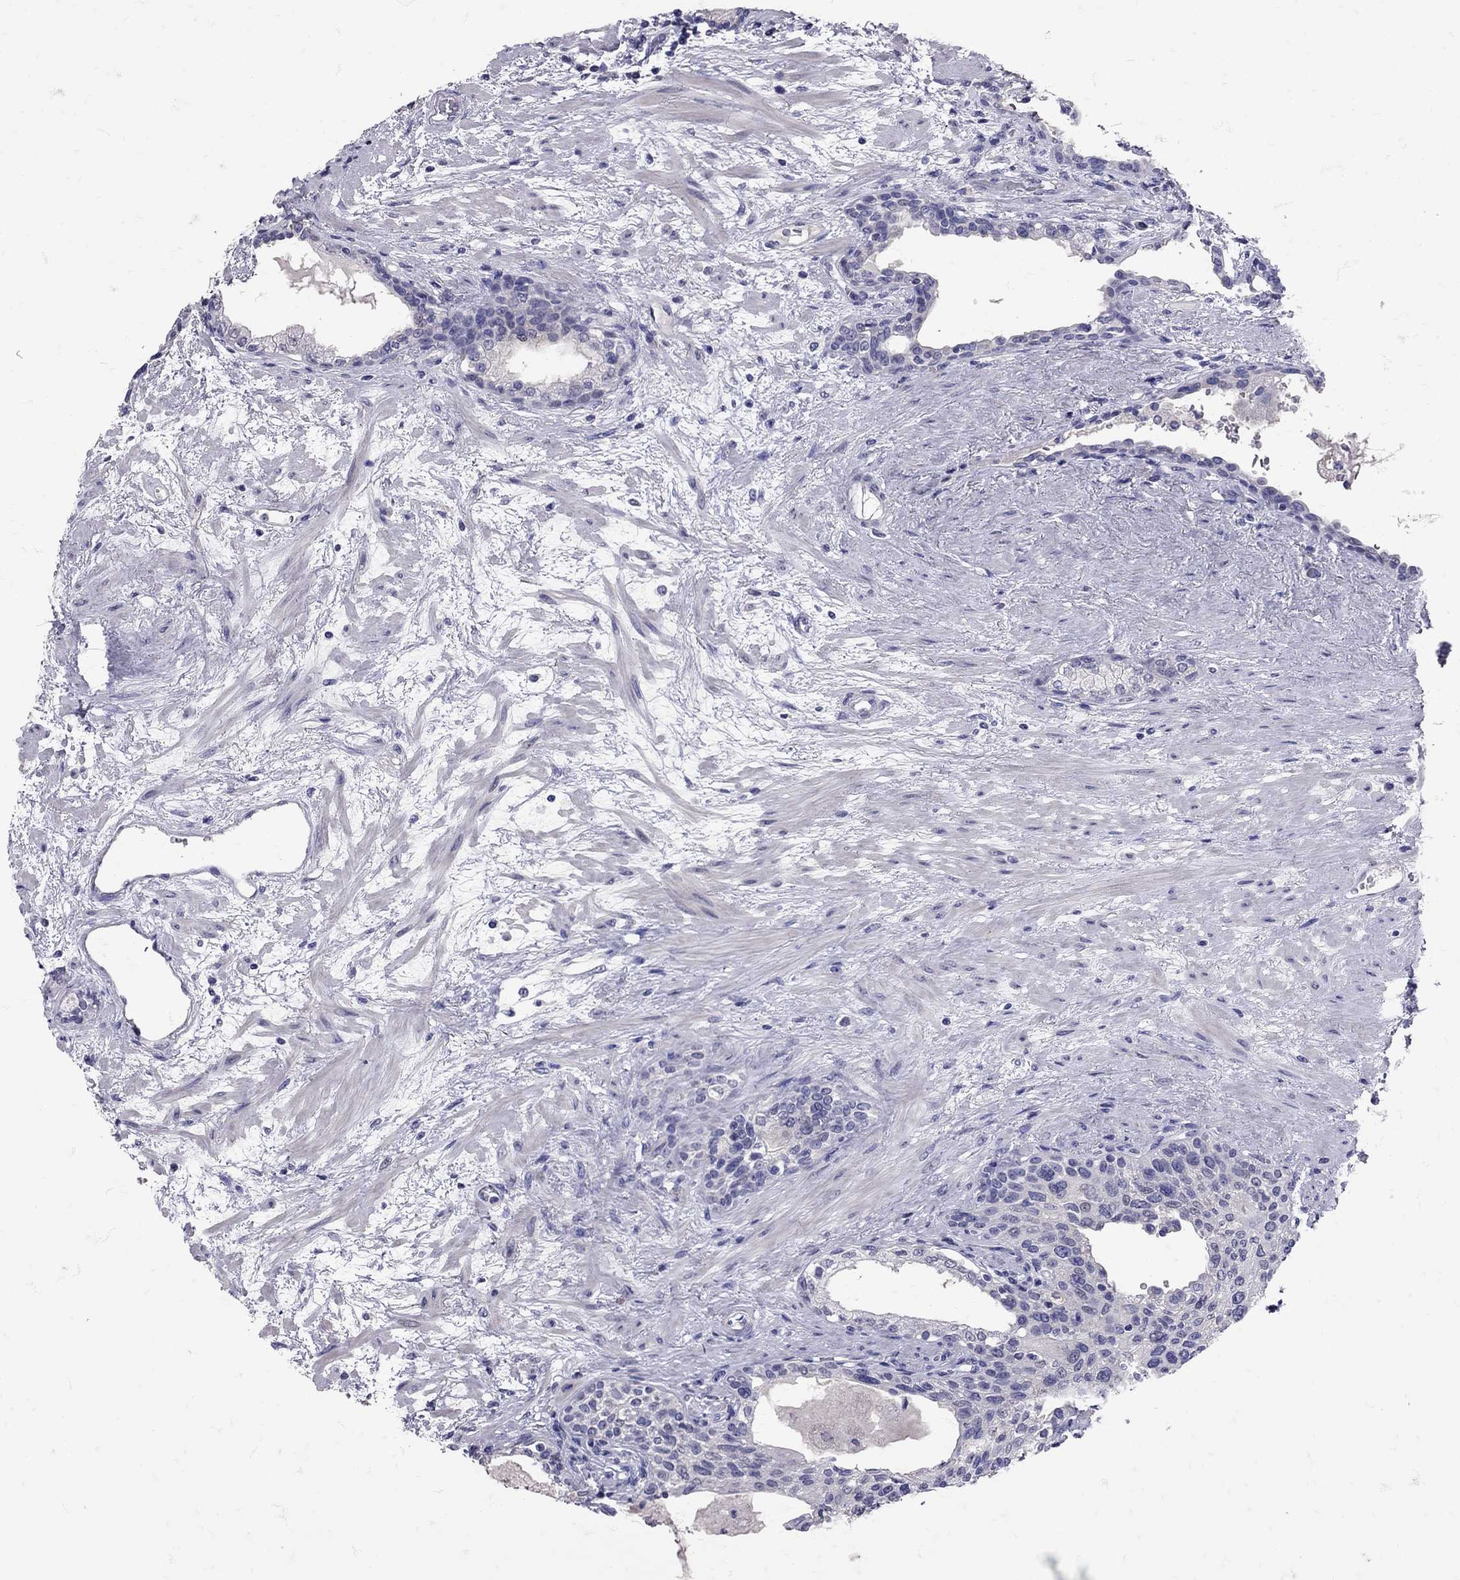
{"staining": {"intensity": "negative", "quantity": "none", "location": "none"}, "tissue": "prostate", "cell_type": "Glandular cells", "image_type": "normal", "snomed": [{"axis": "morphology", "description": "Normal tissue, NOS"}, {"axis": "topography", "description": "Prostate"}], "caption": "The histopathology image exhibits no significant expression in glandular cells of prostate.", "gene": "SST", "patient": {"sex": "male", "age": 63}}